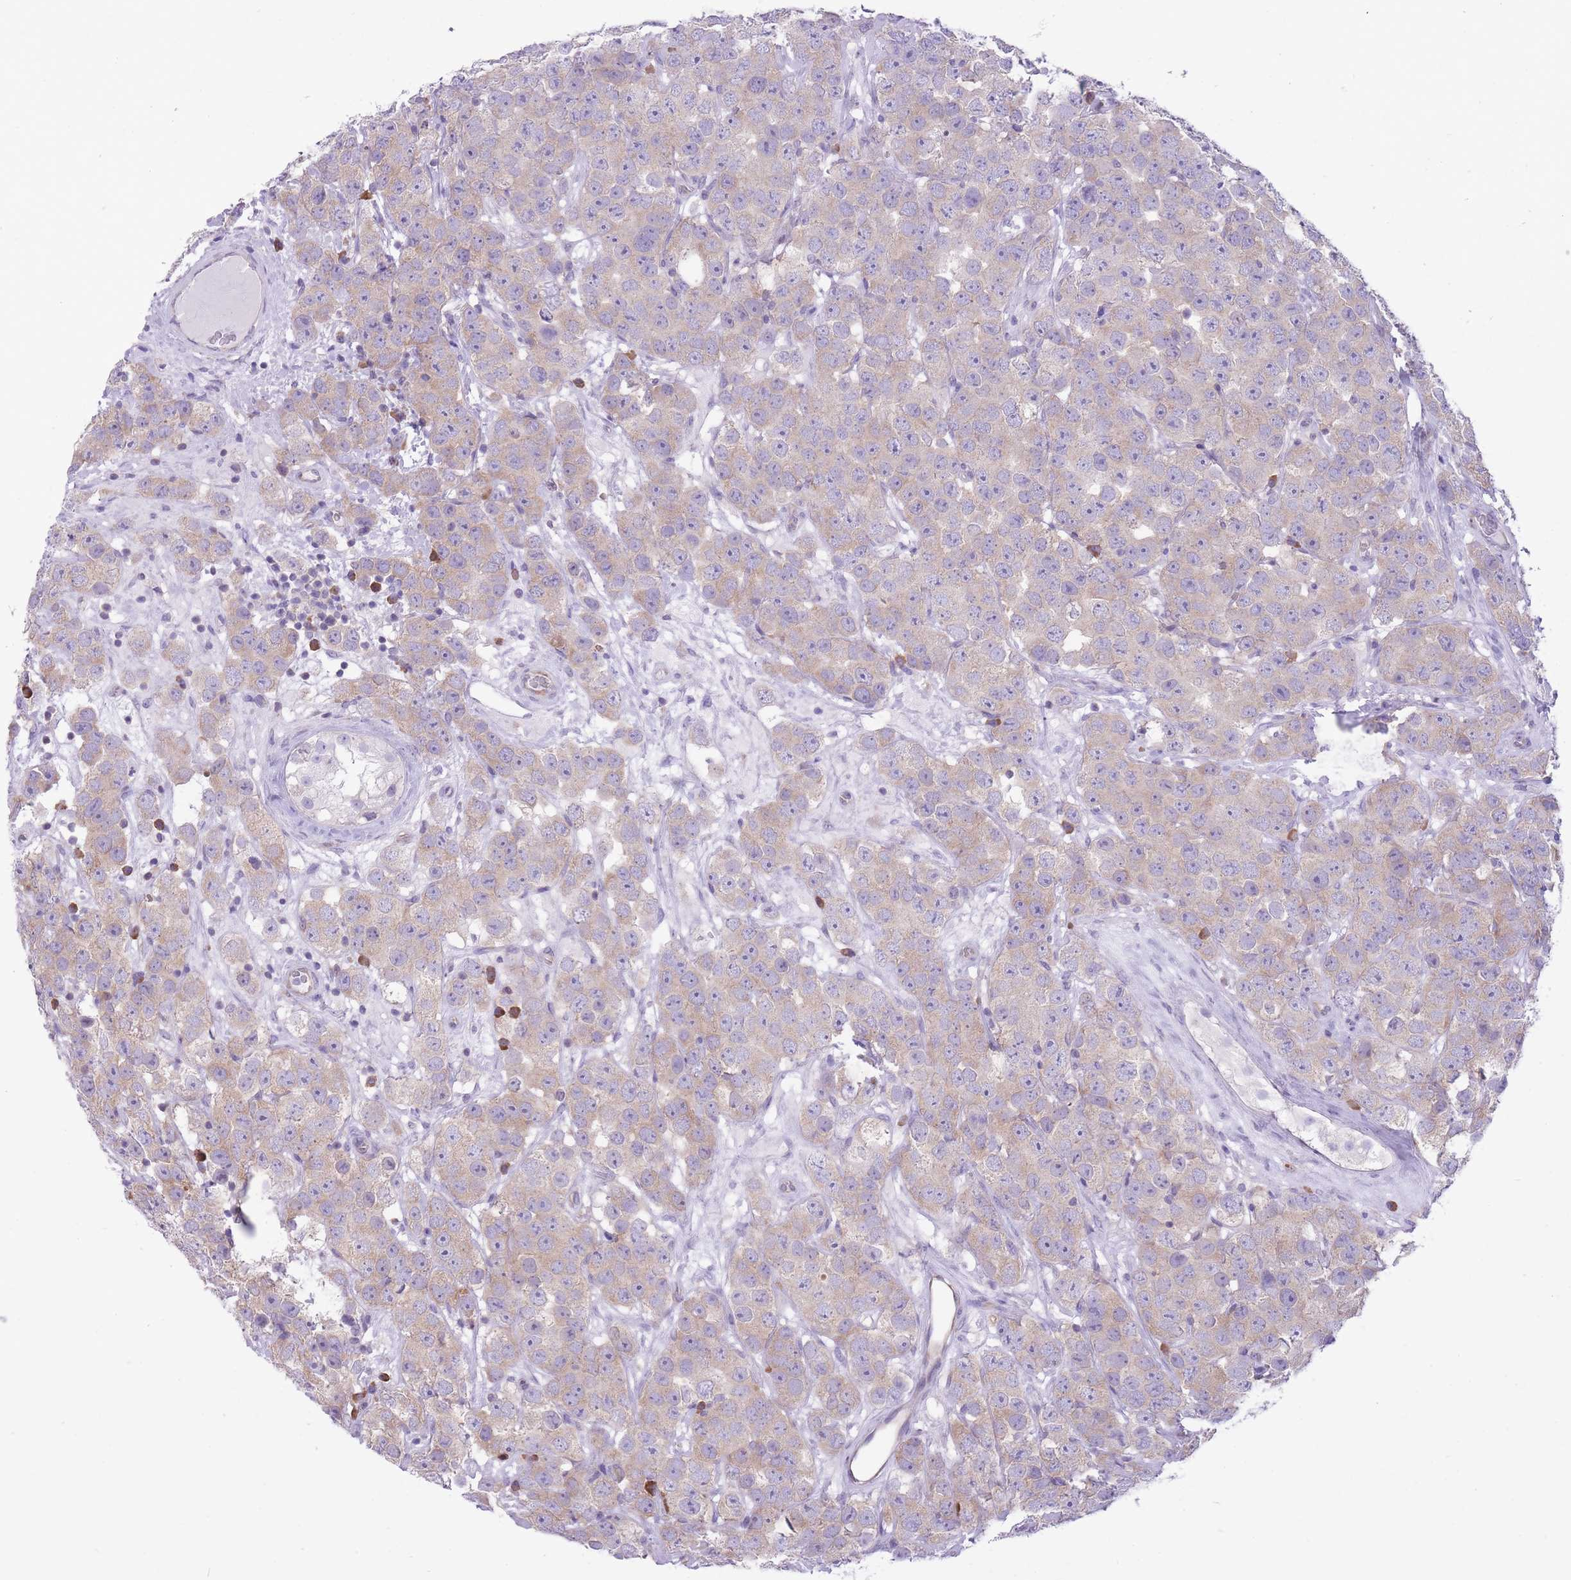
{"staining": {"intensity": "weak", "quantity": "25%-75%", "location": "cytoplasmic/membranous"}, "tissue": "testis cancer", "cell_type": "Tumor cells", "image_type": "cancer", "snomed": [{"axis": "morphology", "description": "Seminoma, NOS"}, {"axis": "topography", "description": "Testis"}], "caption": "Immunohistochemistry (DAB (3,3'-diaminobenzidine)) staining of human testis cancer (seminoma) demonstrates weak cytoplasmic/membranous protein staining in approximately 25%-75% of tumor cells. The staining was performed using DAB (3,3'-diaminobenzidine), with brown indicating positive protein expression. Nuclei are stained blue with hematoxylin.", "gene": "ZNF501", "patient": {"sex": "male", "age": 28}}